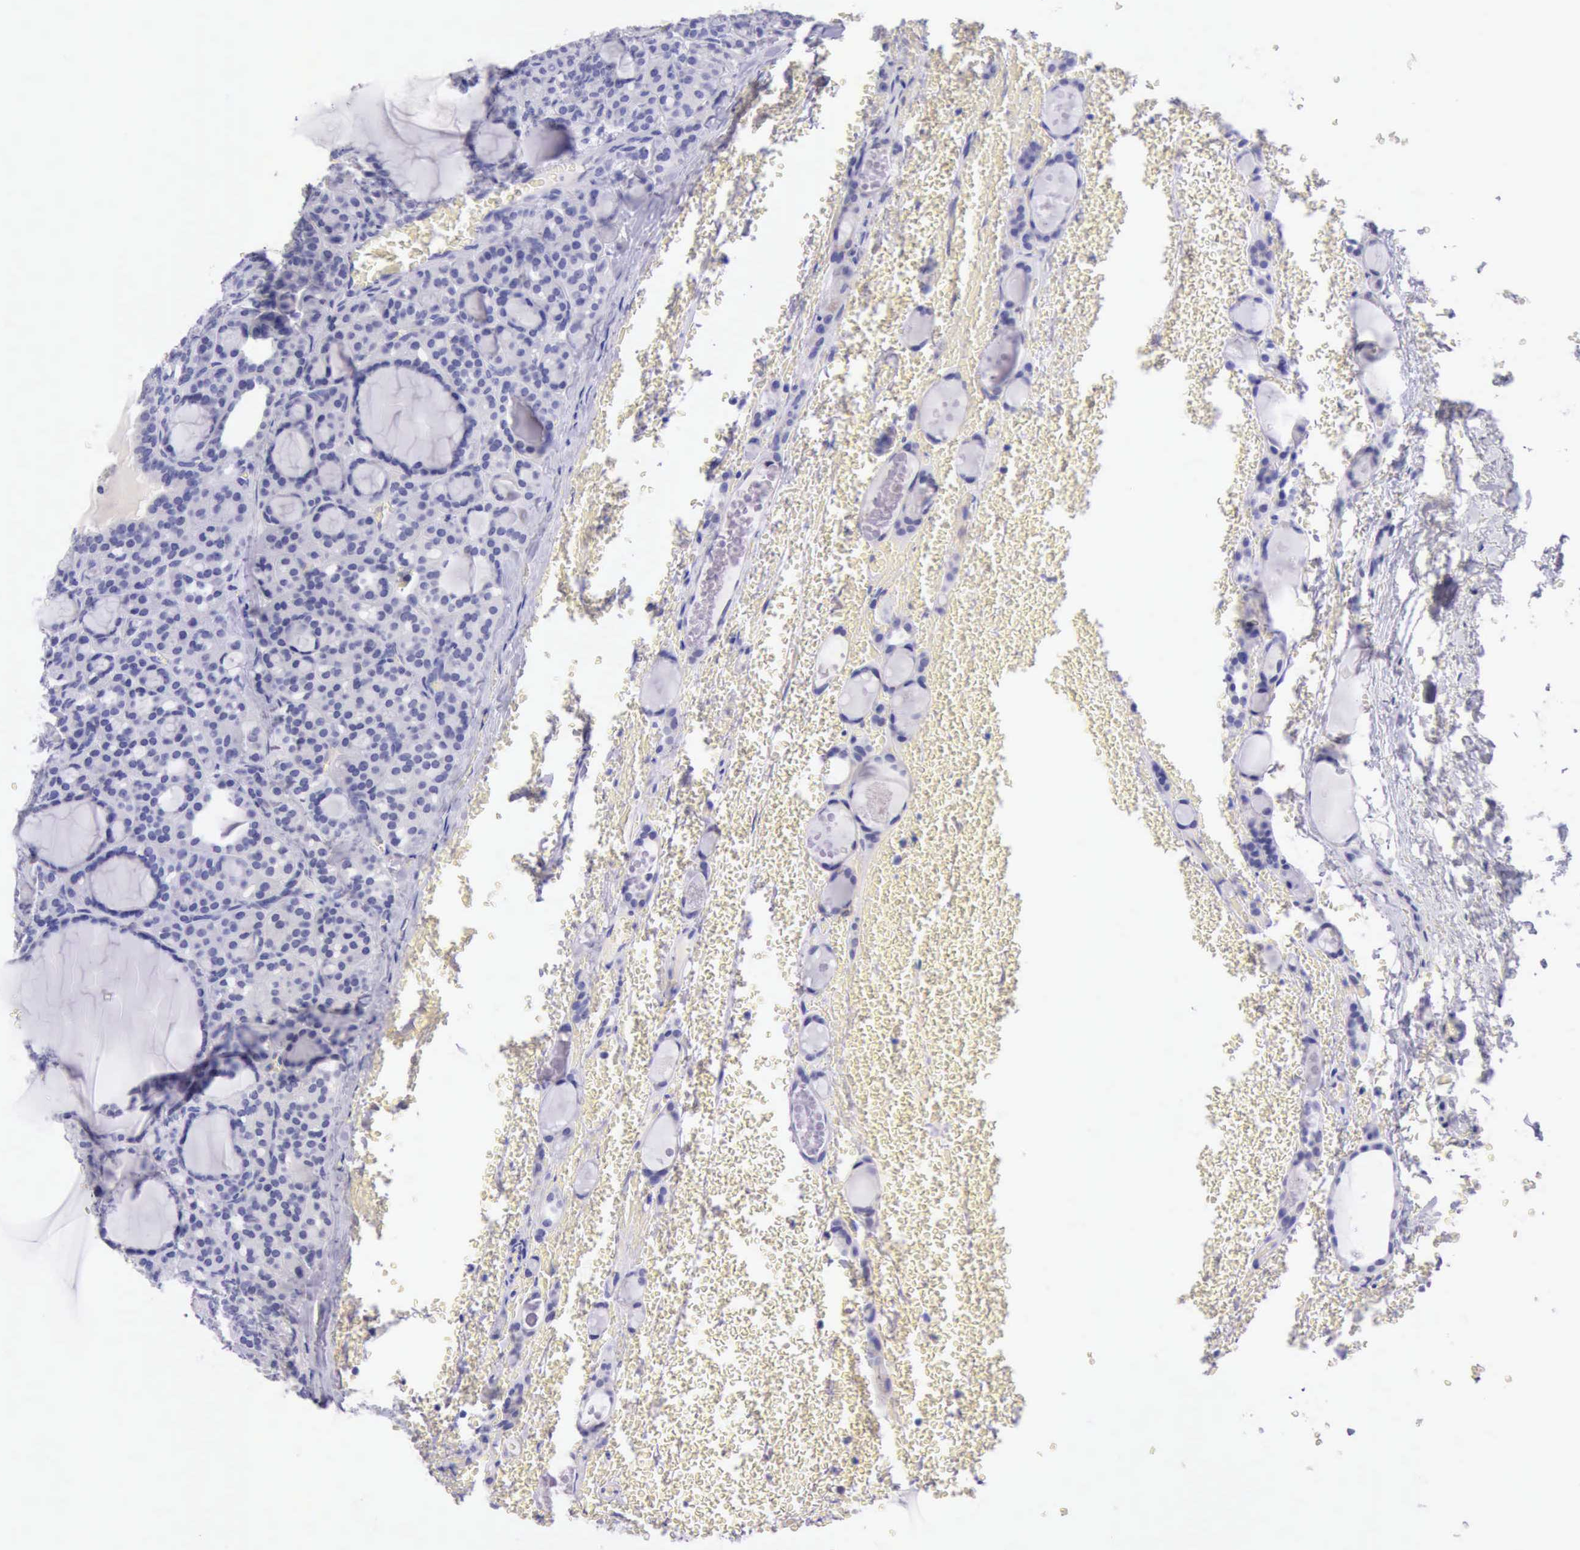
{"staining": {"intensity": "negative", "quantity": "none", "location": "none"}, "tissue": "thyroid cancer", "cell_type": "Tumor cells", "image_type": "cancer", "snomed": [{"axis": "morphology", "description": "Follicular adenoma carcinoma, NOS"}, {"axis": "topography", "description": "Thyroid gland"}], "caption": "Human follicular adenoma carcinoma (thyroid) stained for a protein using immunohistochemistry (IHC) displays no staining in tumor cells.", "gene": "LRFN5", "patient": {"sex": "female", "age": 71}}